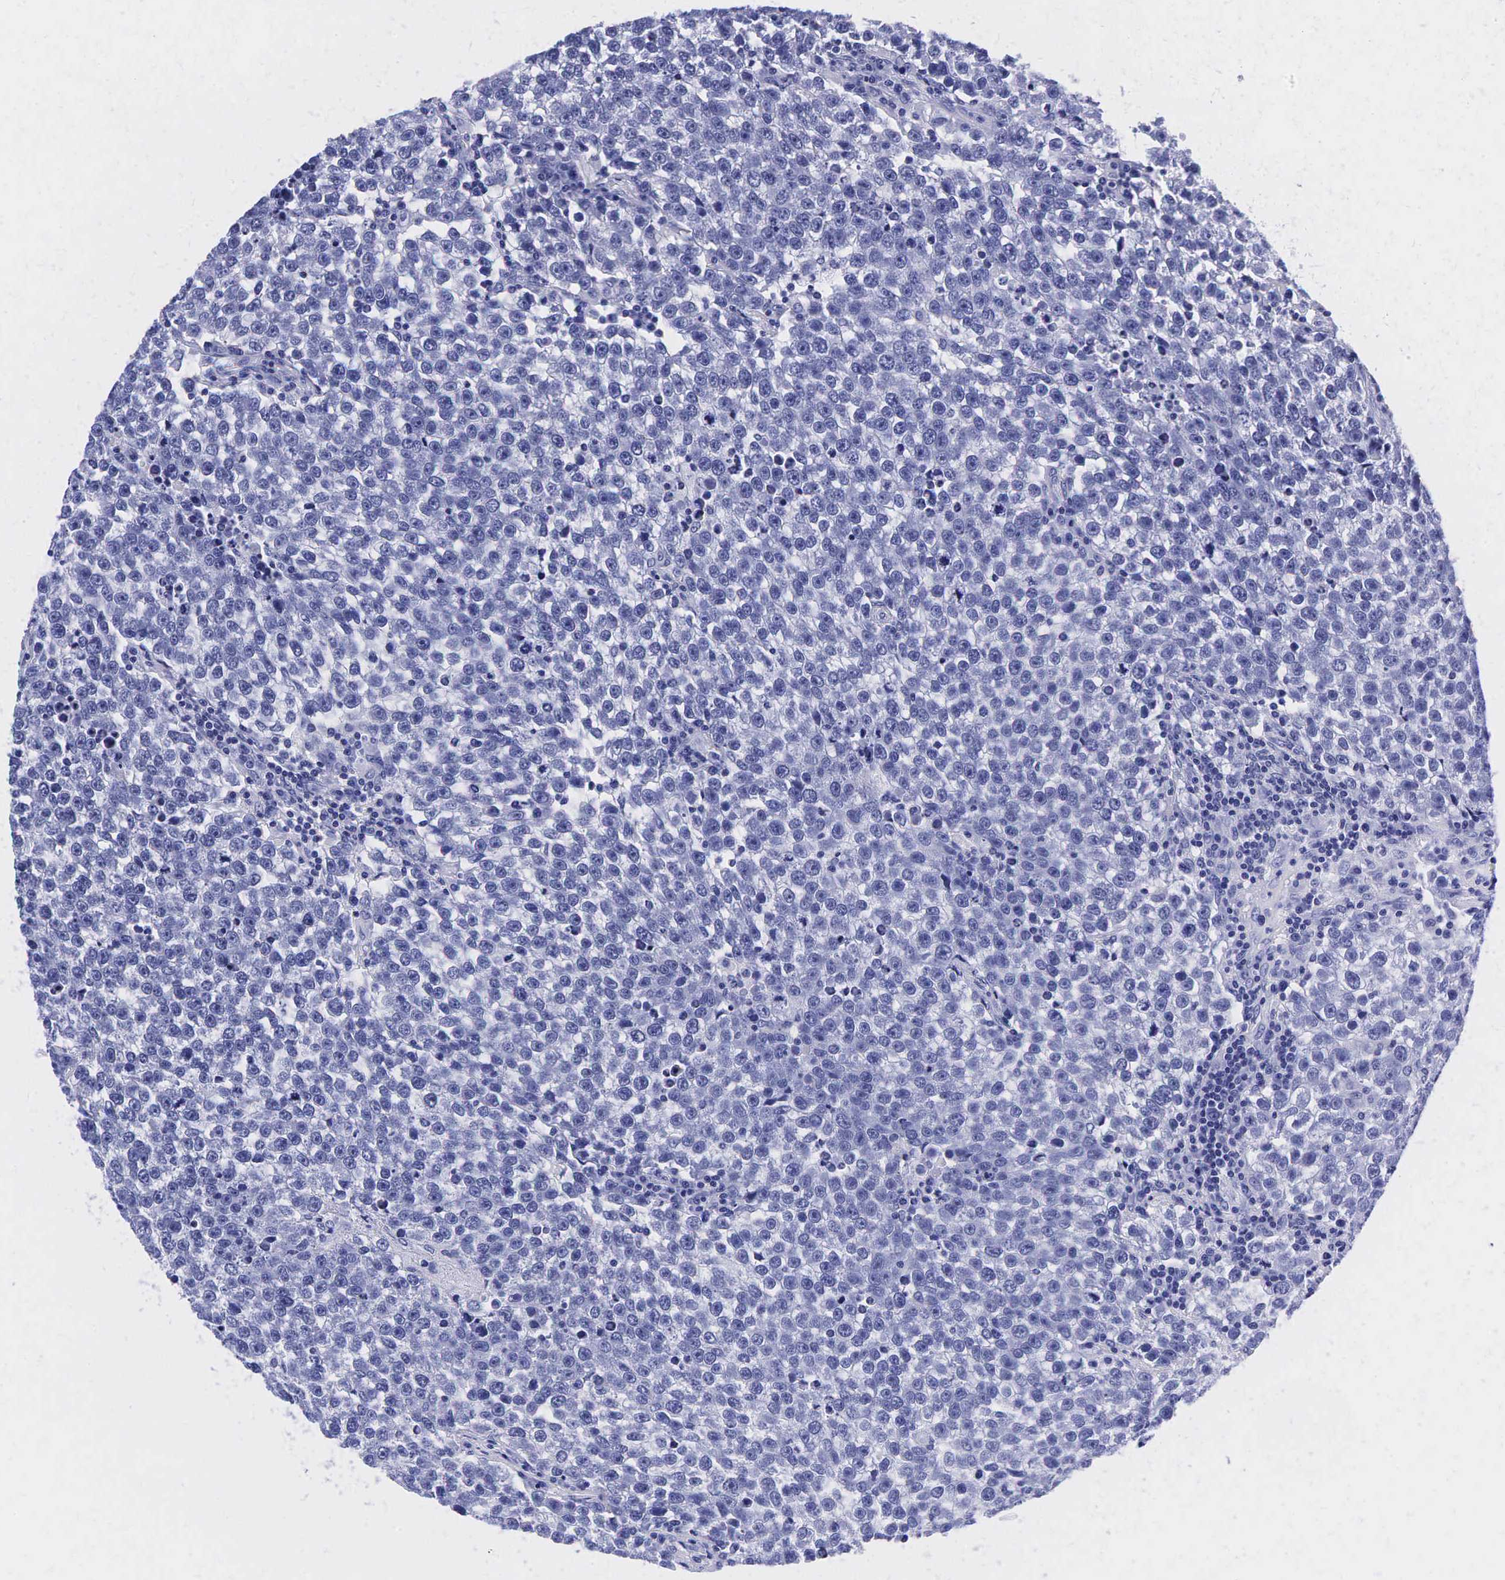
{"staining": {"intensity": "negative", "quantity": "none", "location": "none"}, "tissue": "testis cancer", "cell_type": "Tumor cells", "image_type": "cancer", "snomed": [{"axis": "morphology", "description": "Seminoma, NOS"}, {"axis": "topography", "description": "Testis"}], "caption": "Immunohistochemistry image of human seminoma (testis) stained for a protein (brown), which reveals no expression in tumor cells.", "gene": "KLK3", "patient": {"sex": "male", "age": 36}}